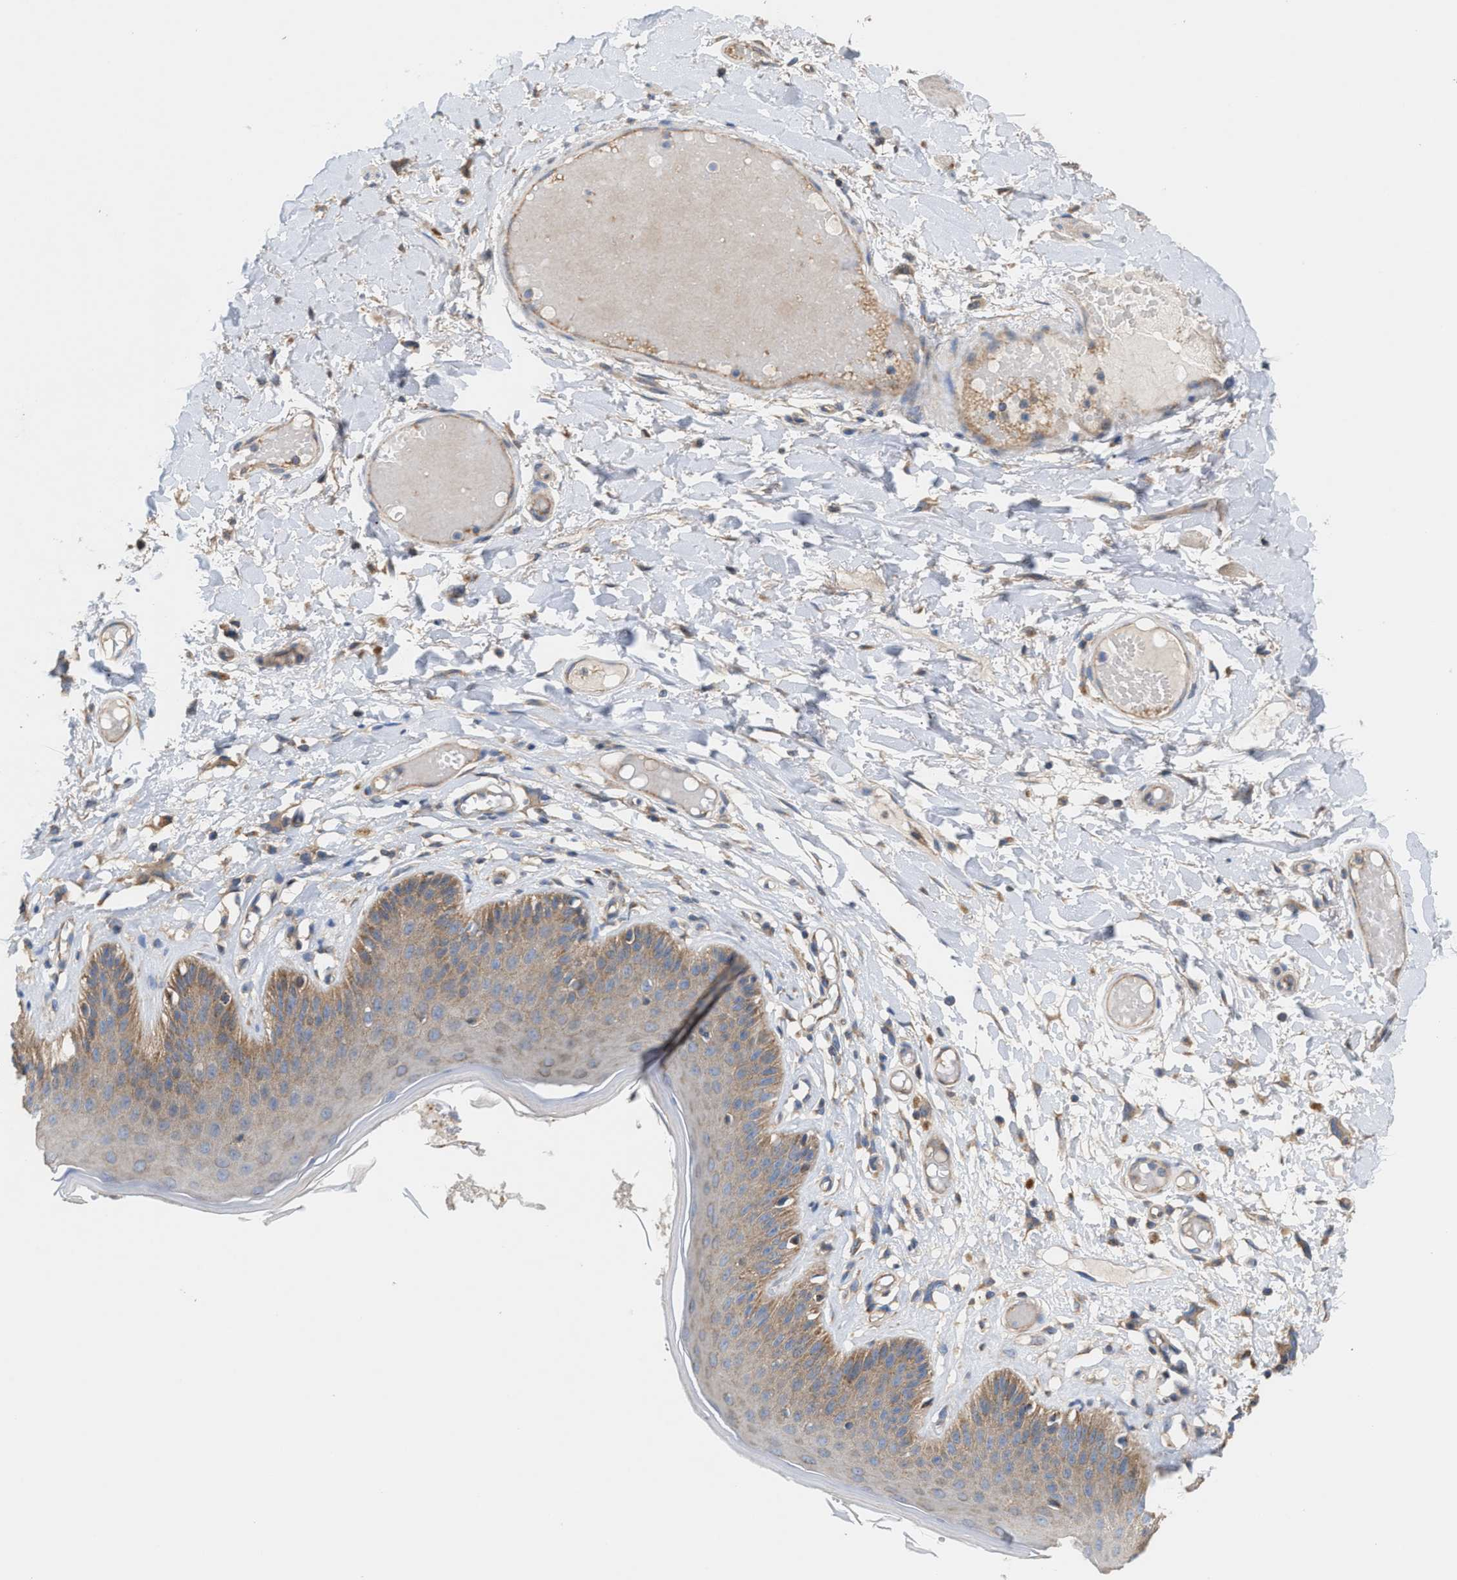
{"staining": {"intensity": "moderate", "quantity": ">75%", "location": "cytoplasmic/membranous"}, "tissue": "skin", "cell_type": "Epidermal cells", "image_type": "normal", "snomed": [{"axis": "morphology", "description": "Normal tissue, NOS"}, {"axis": "topography", "description": "Vulva"}], "caption": "An image of human skin stained for a protein displays moderate cytoplasmic/membranous brown staining in epidermal cells.", "gene": "OXSM", "patient": {"sex": "female", "age": 73}}